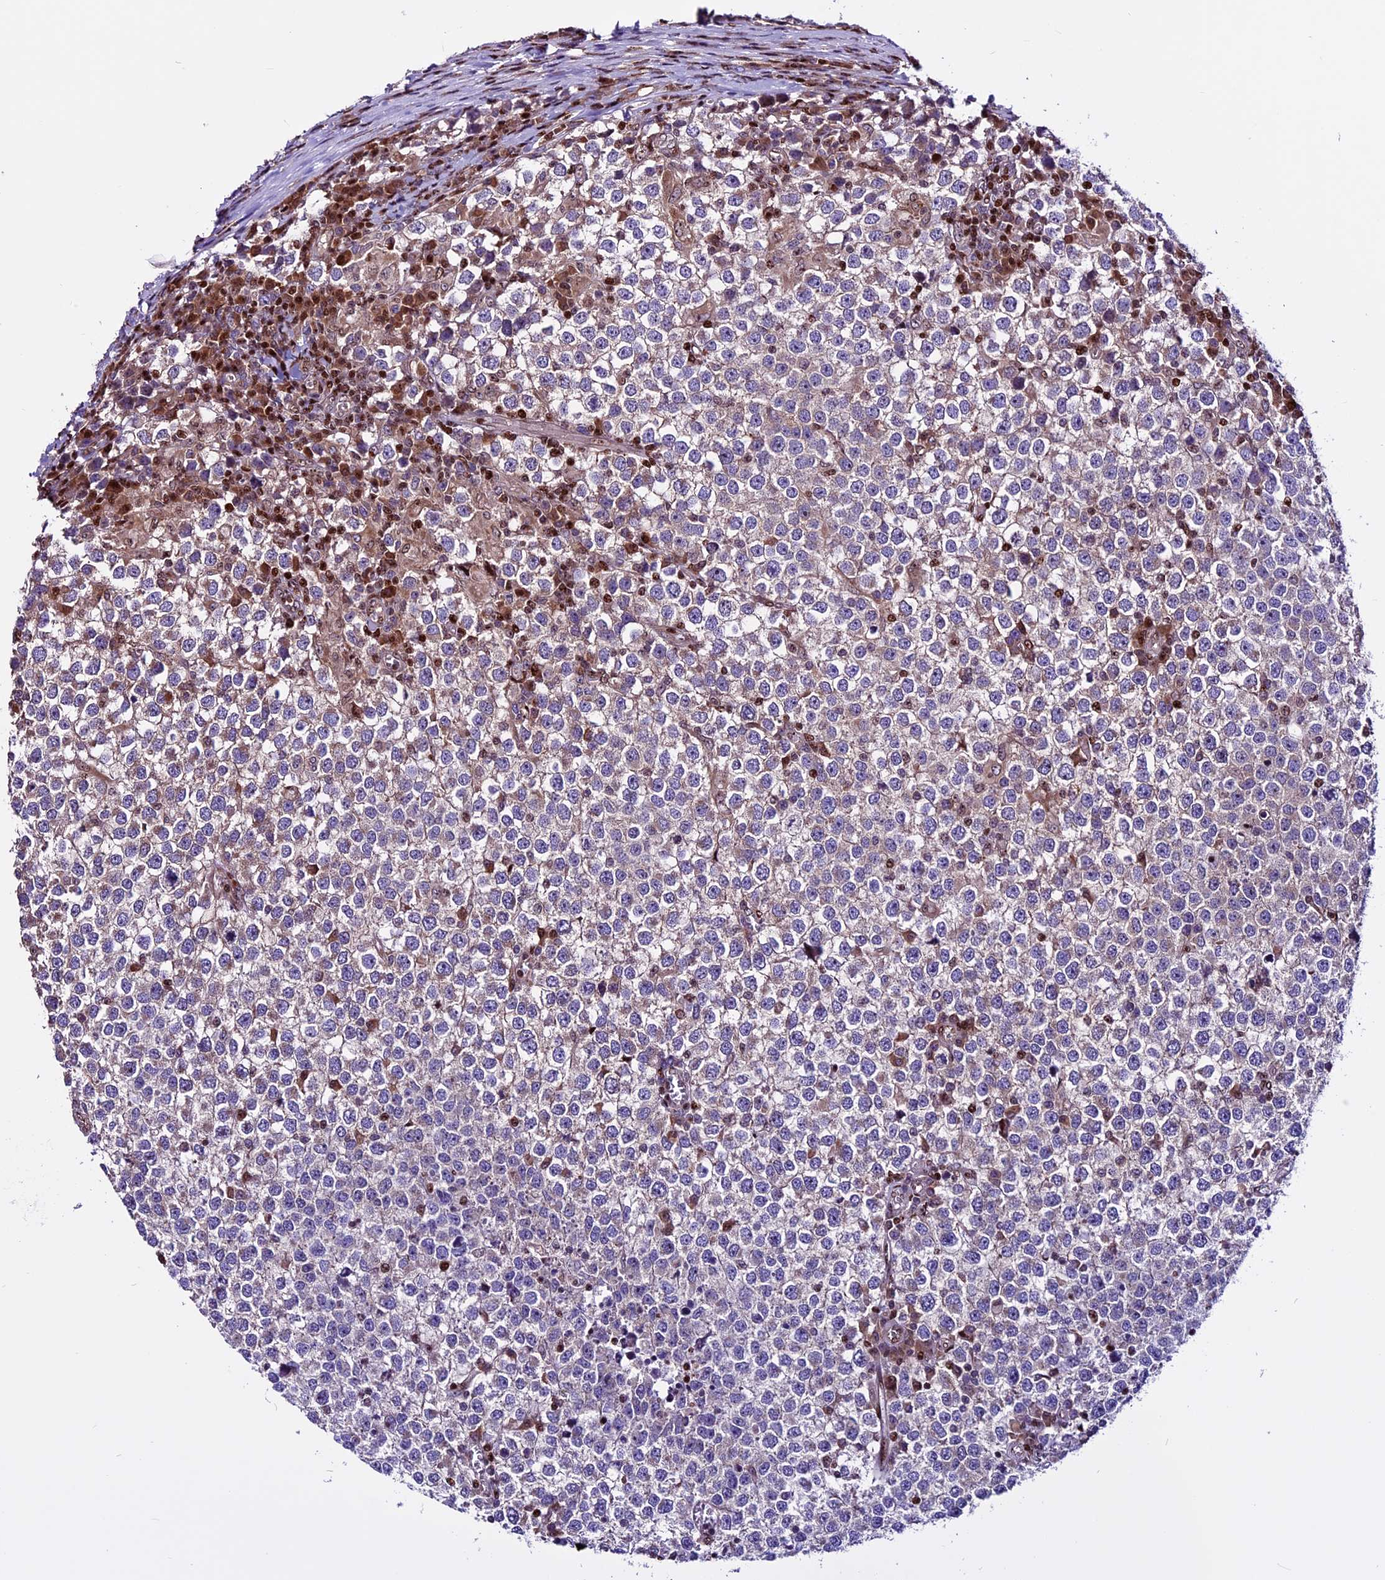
{"staining": {"intensity": "negative", "quantity": "none", "location": "none"}, "tissue": "testis cancer", "cell_type": "Tumor cells", "image_type": "cancer", "snomed": [{"axis": "morphology", "description": "Seminoma, NOS"}, {"axis": "topography", "description": "Testis"}], "caption": "There is no significant expression in tumor cells of testis cancer.", "gene": "RINL", "patient": {"sex": "male", "age": 65}}